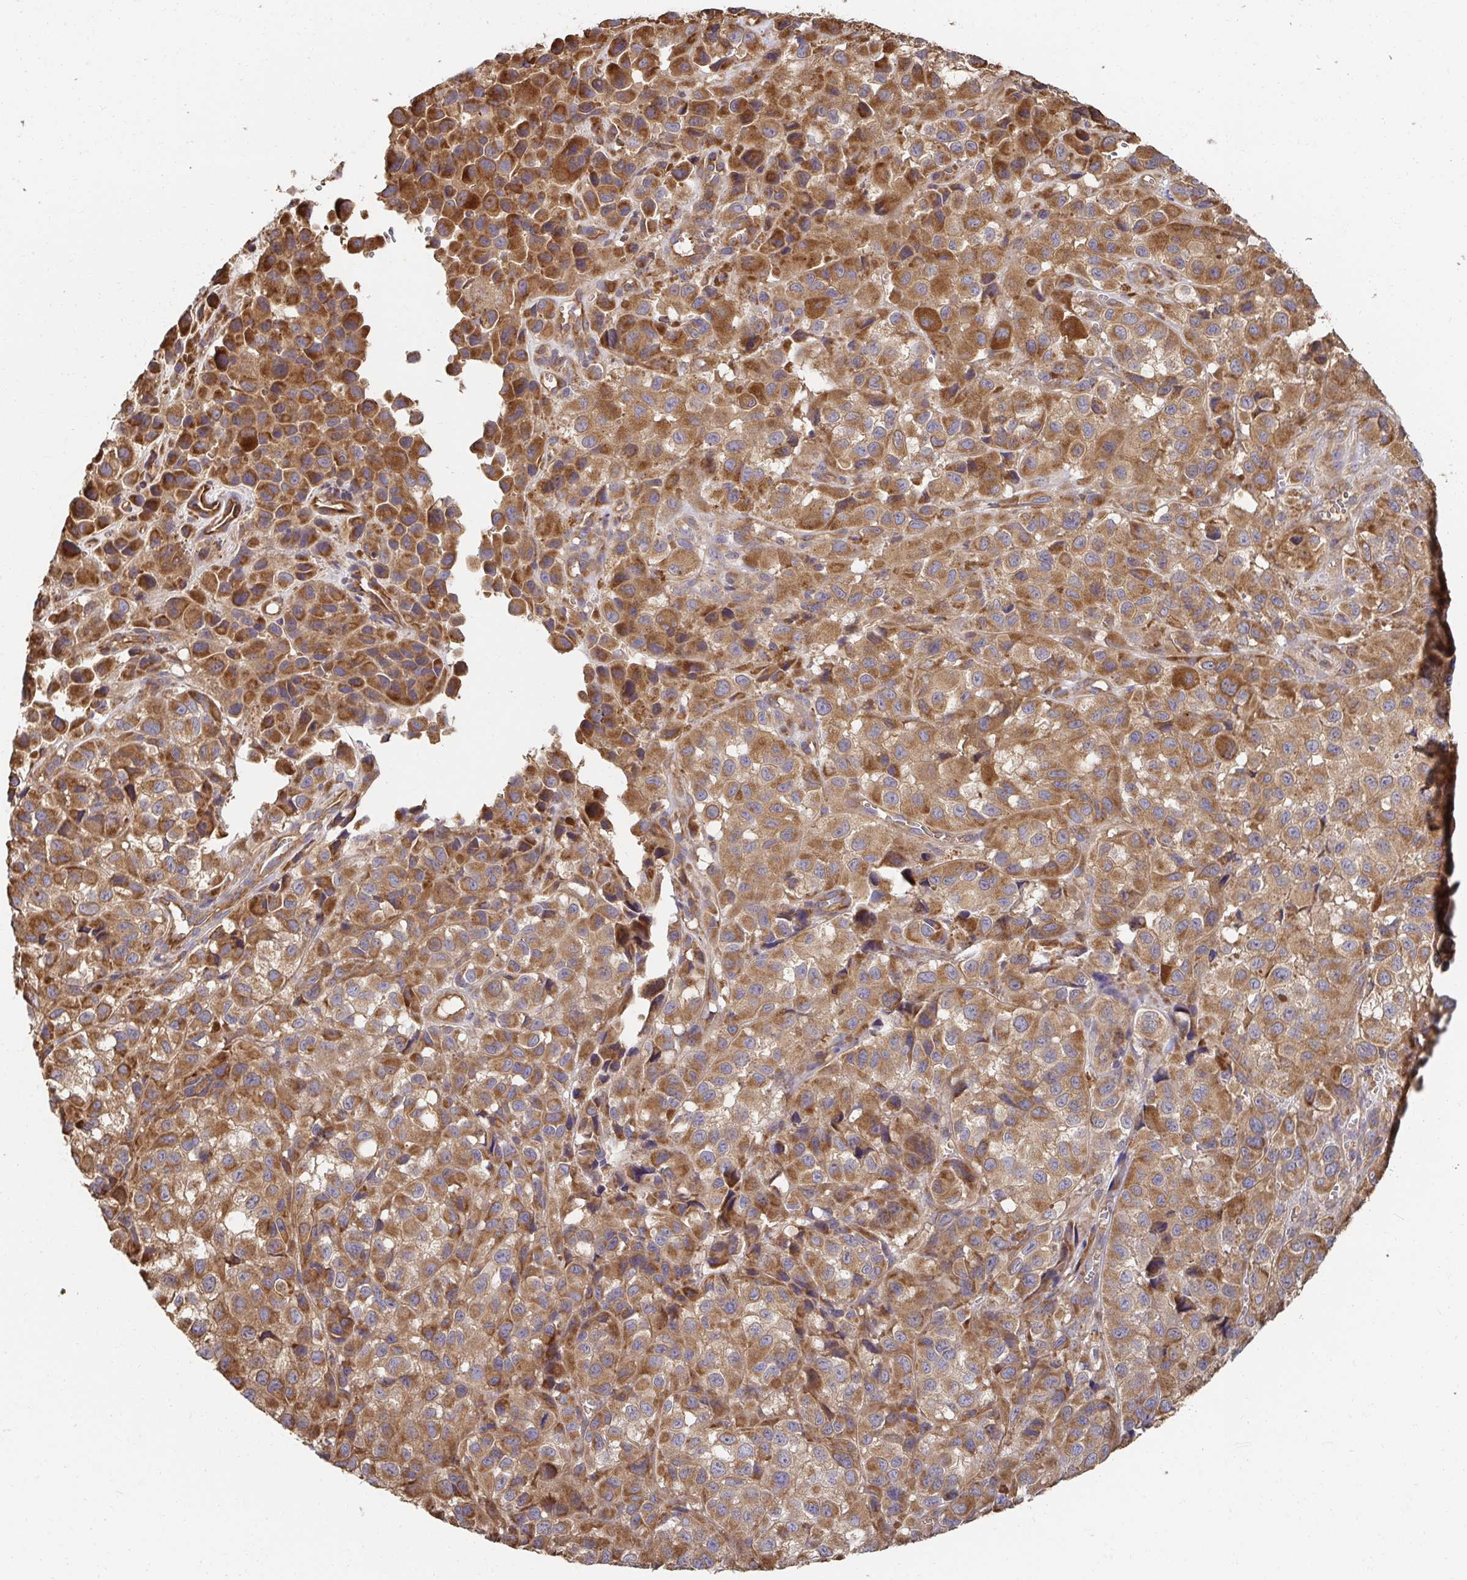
{"staining": {"intensity": "moderate", "quantity": ">75%", "location": "cytoplasmic/membranous"}, "tissue": "melanoma", "cell_type": "Tumor cells", "image_type": "cancer", "snomed": [{"axis": "morphology", "description": "Malignant melanoma, NOS"}, {"axis": "topography", "description": "Skin"}], "caption": "Human melanoma stained with a protein marker exhibits moderate staining in tumor cells.", "gene": "APBB1", "patient": {"sex": "male", "age": 93}}